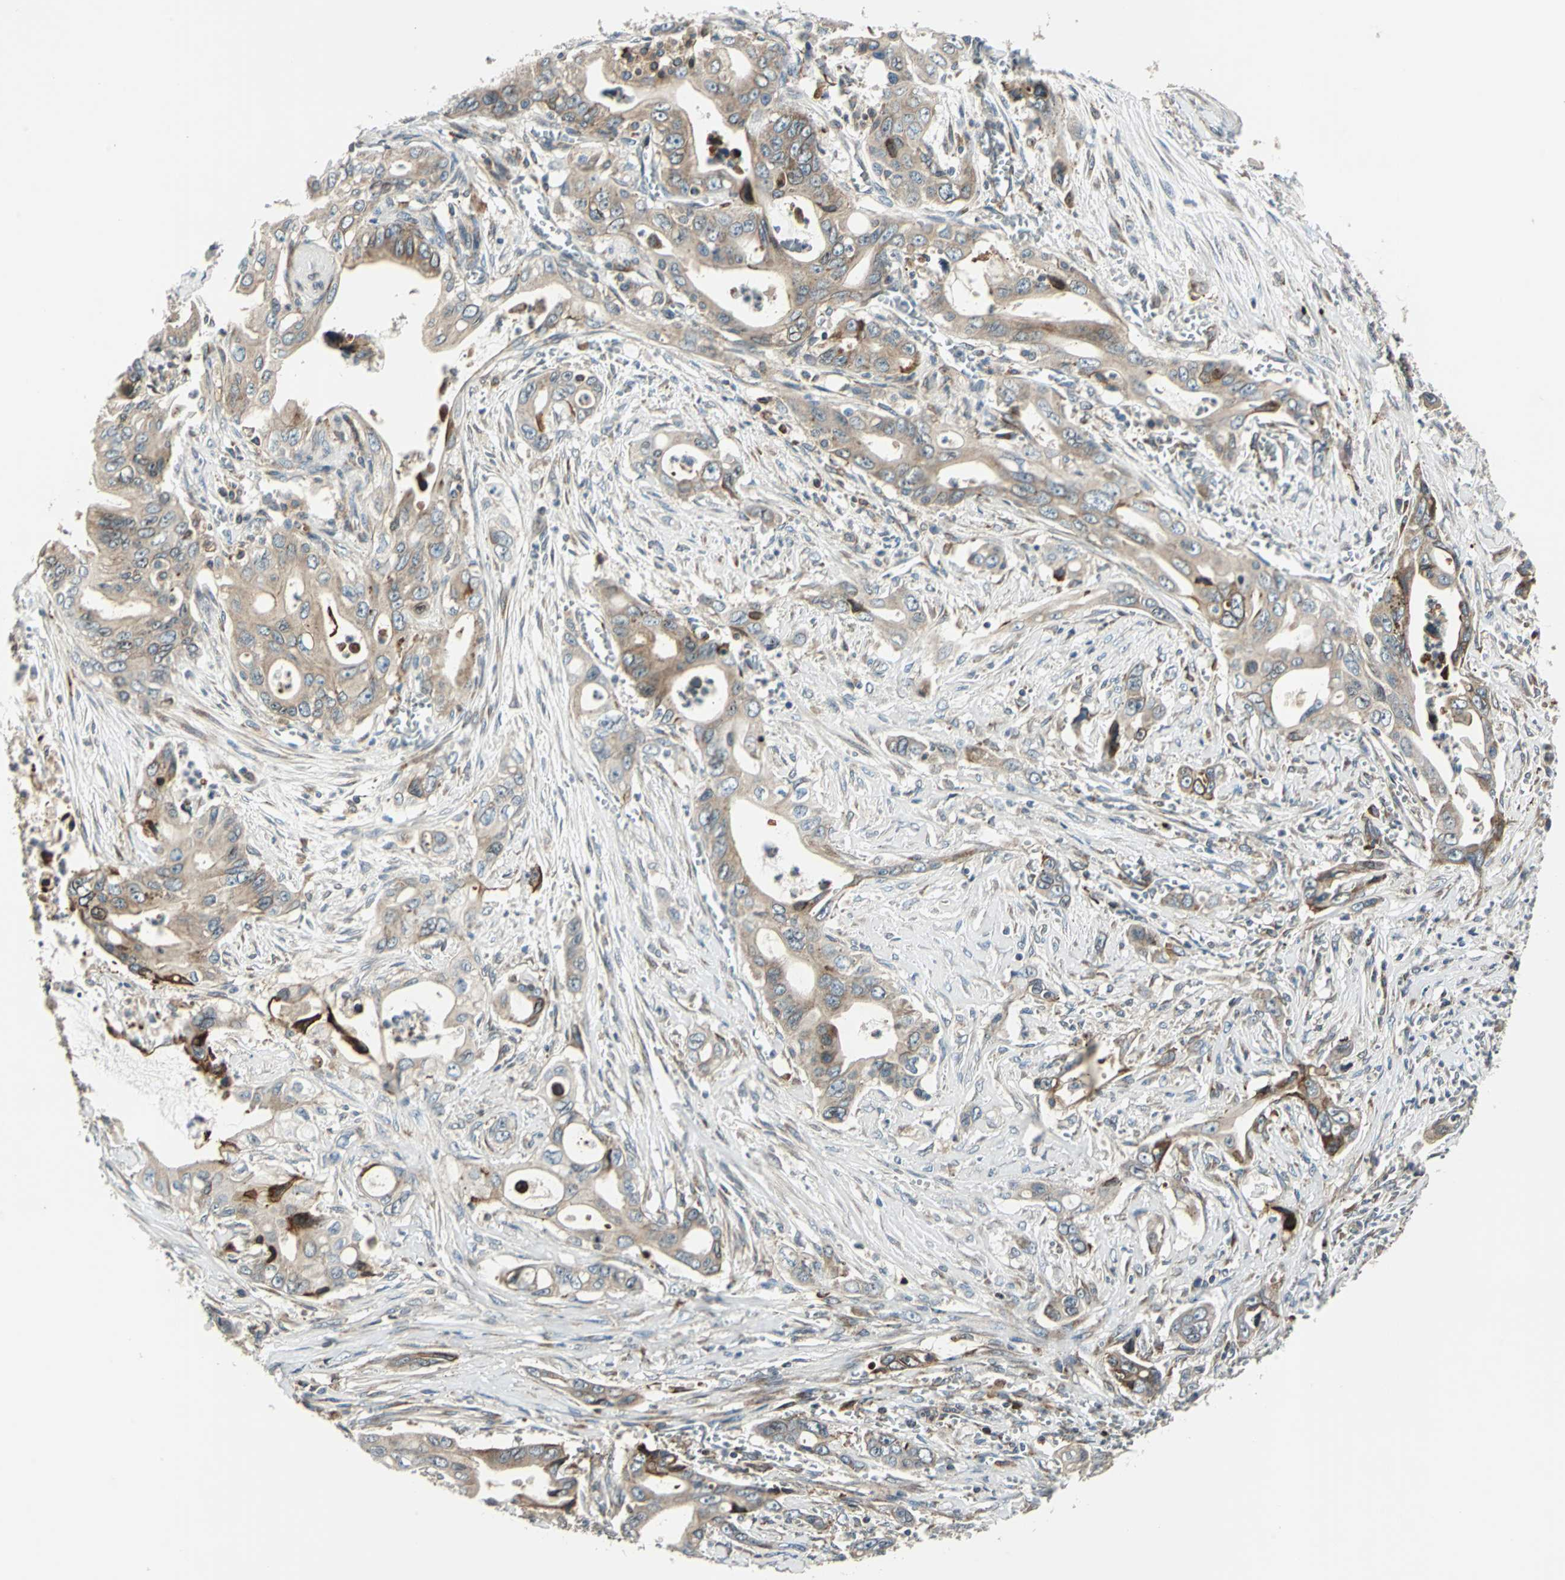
{"staining": {"intensity": "weak", "quantity": ">75%", "location": "cytoplasmic/membranous"}, "tissue": "pancreatic cancer", "cell_type": "Tumor cells", "image_type": "cancer", "snomed": [{"axis": "morphology", "description": "Adenocarcinoma, NOS"}, {"axis": "topography", "description": "Pancreas"}], "caption": "Protein positivity by immunohistochemistry (IHC) exhibits weak cytoplasmic/membranous staining in approximately >75% of tumor cells in adenocarcinoma (pancreatic).", "gene": "HTATIP2", "patient": {"sex": "male", "age": 59}}